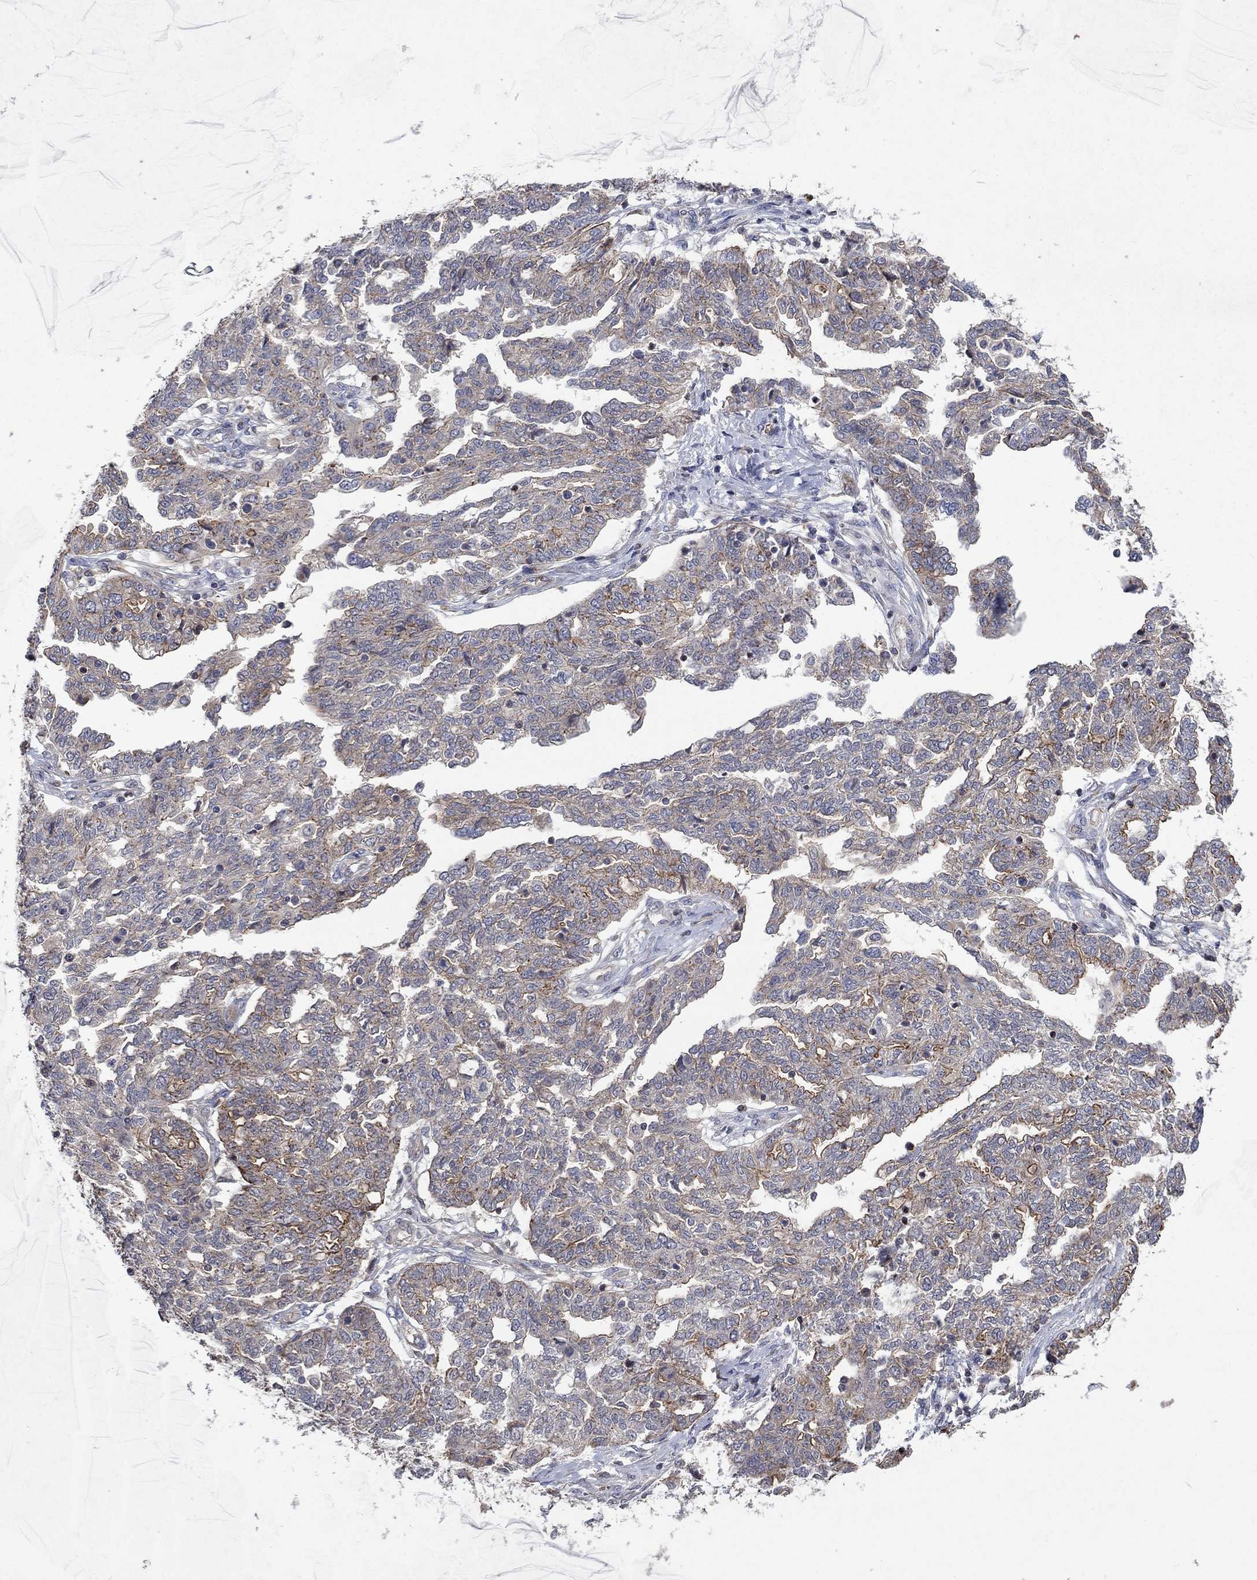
{"staining": {"intensity": "strong", "quantity": "<25%", "location": "cytoplasmic/membranous"}, "tissue": "ovarian cancer", "cell_type": "Tumor cells", "image_type": "cancer", "snomed": [{"axis": "morphology", "description": "Cystadenocarcinoma, serous, NOS"}, {"axis": "topography", "description": "Ovary"}], "caption": "High-power microscopy captured an immunohistochemistry (IHC) micrograph of ovarian cancer (serous cystadenocarcinoma), revealing strong cytoplasmic/membranous staining in approximately <25% of tumor cells. The protein of interest is stained brown, and the nuclei are stained in blue (DAB IHC with brightfield microscopy, high magnification).", "gene": "FRG1", "patient": {"sex": "female", "age": 67}}